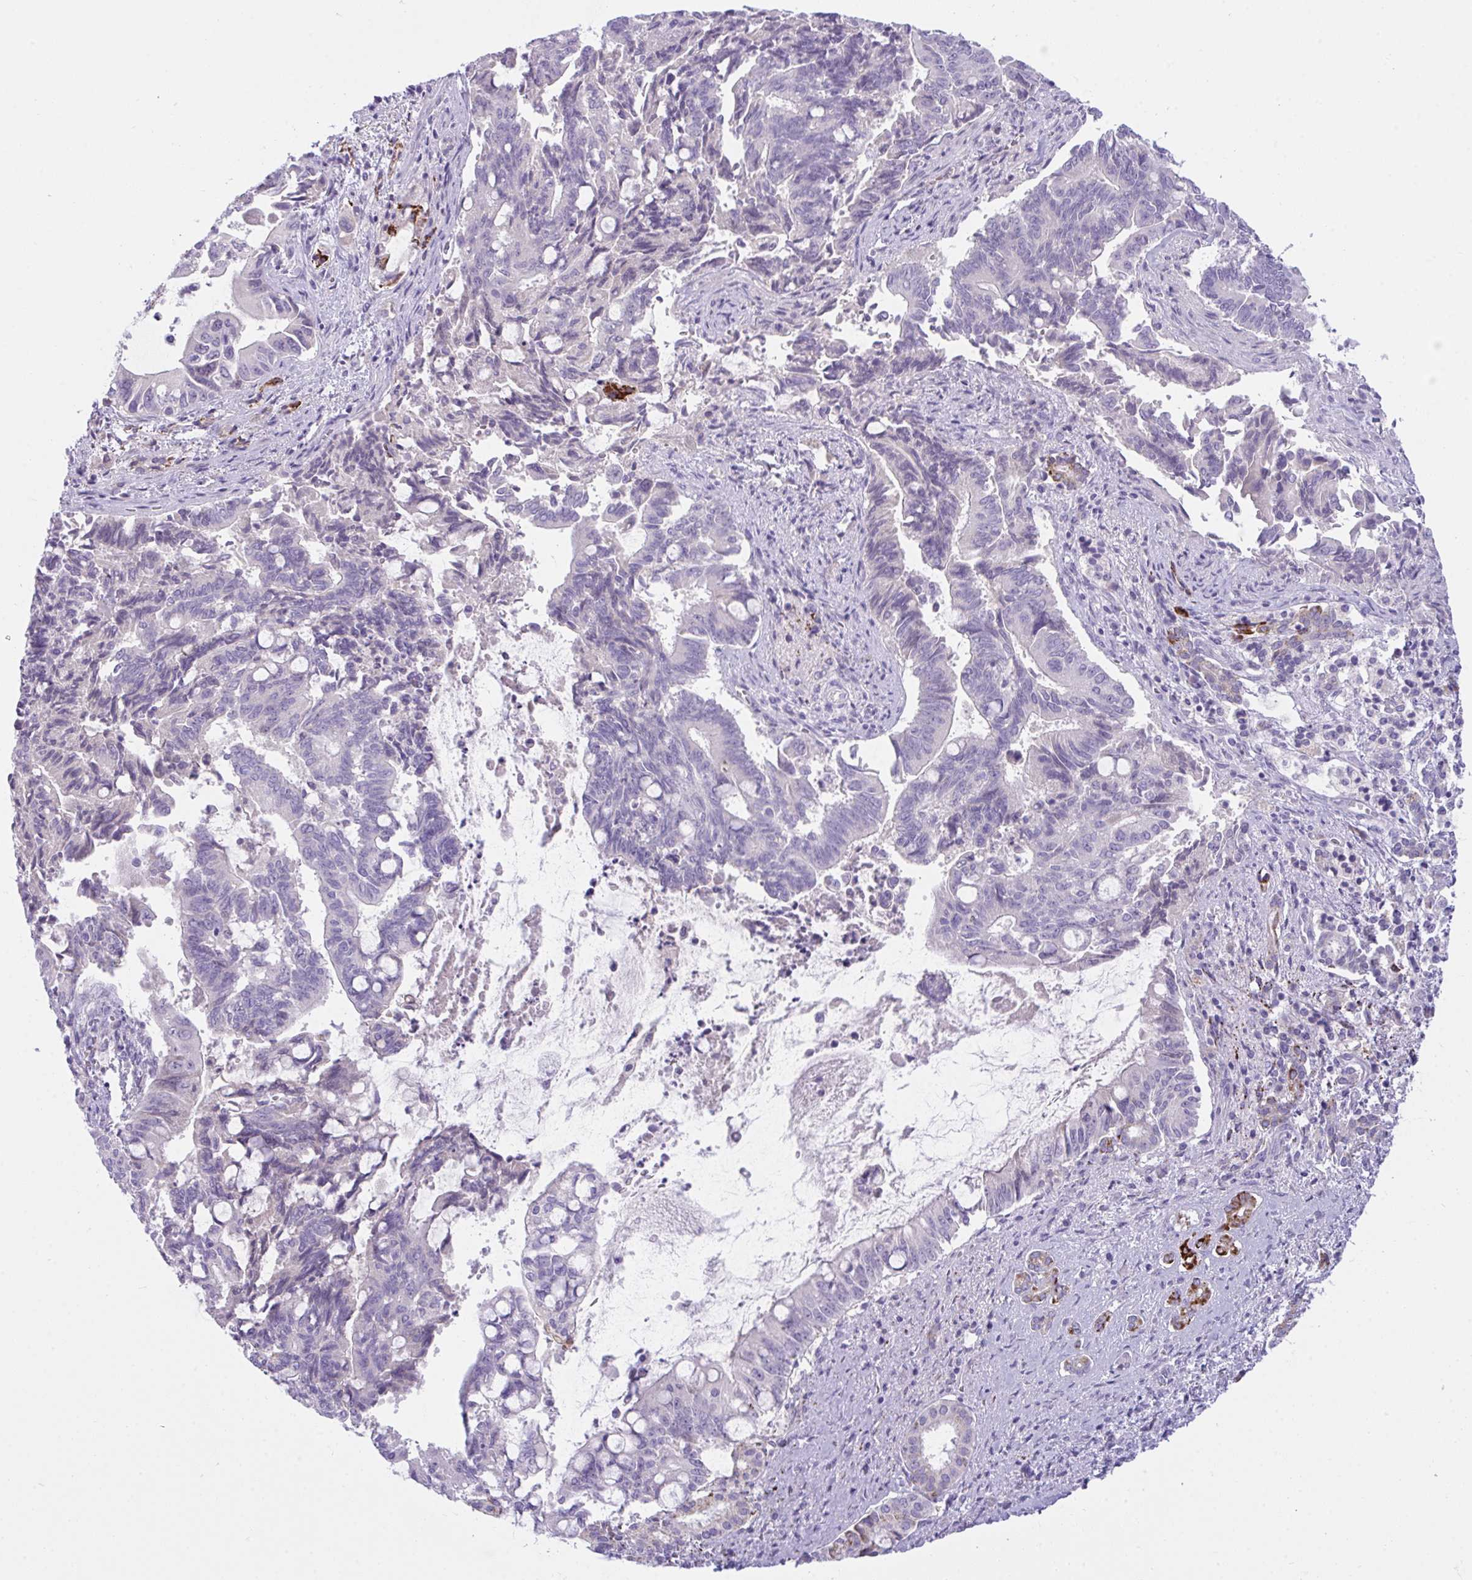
{"staining": {"intensity": "negative", "quantity": "none", "location": "none"}, "tissue": "pancreatic cancer", "cell_type": "Tumor cells", "image_type": "cancer", "snomed": [{"axis": "morphology", "description": "Adenocarcinoma, NOS"}, {"axis": "topography", "description": "Pancreas"}], "caption": "The histopathology image shows no staining of tumor cells in pancreatic cancer. Nuclei are stained in blue.", "gene": "SEMA6B", "patient": {"sex": "male", "age": 68}}